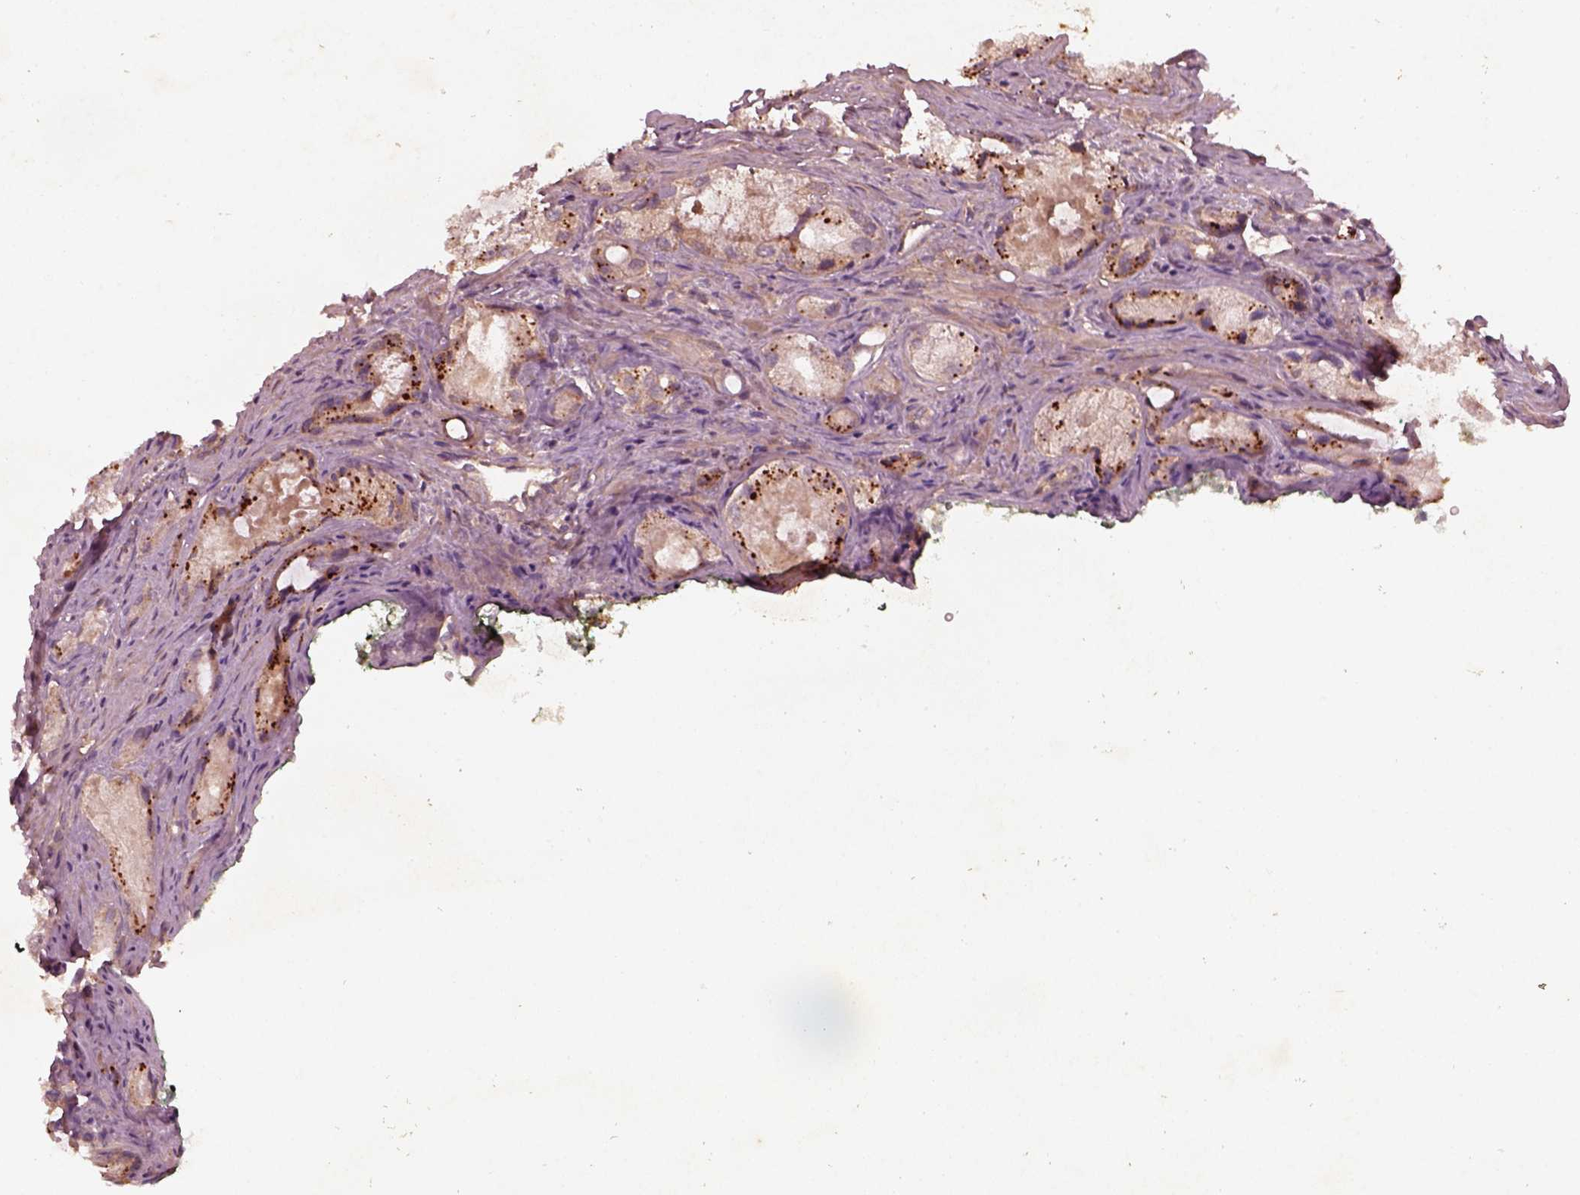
{"staining": {"intensity": "moderate", "quantity": "<25%", "location": "cytoplasmic/membranous"}, "tissue": "prostate cancer", "cell_type": "Tumor cells", "image_type": "cancer", "snomed": [{"axis": "morphology", "description": "Adenocarcinoma, Low grade"}, {"axis": "topography", "description": "Prostate"}], "caption": "Protein staining of low-grade adenocarcinoma (prostate) tissue exhibits moderate cytoplasmic/membranous positivity in about <25% of tumor cells.", "gene": "FAM234A", "patient": {"sex": "male", "age": 68}}